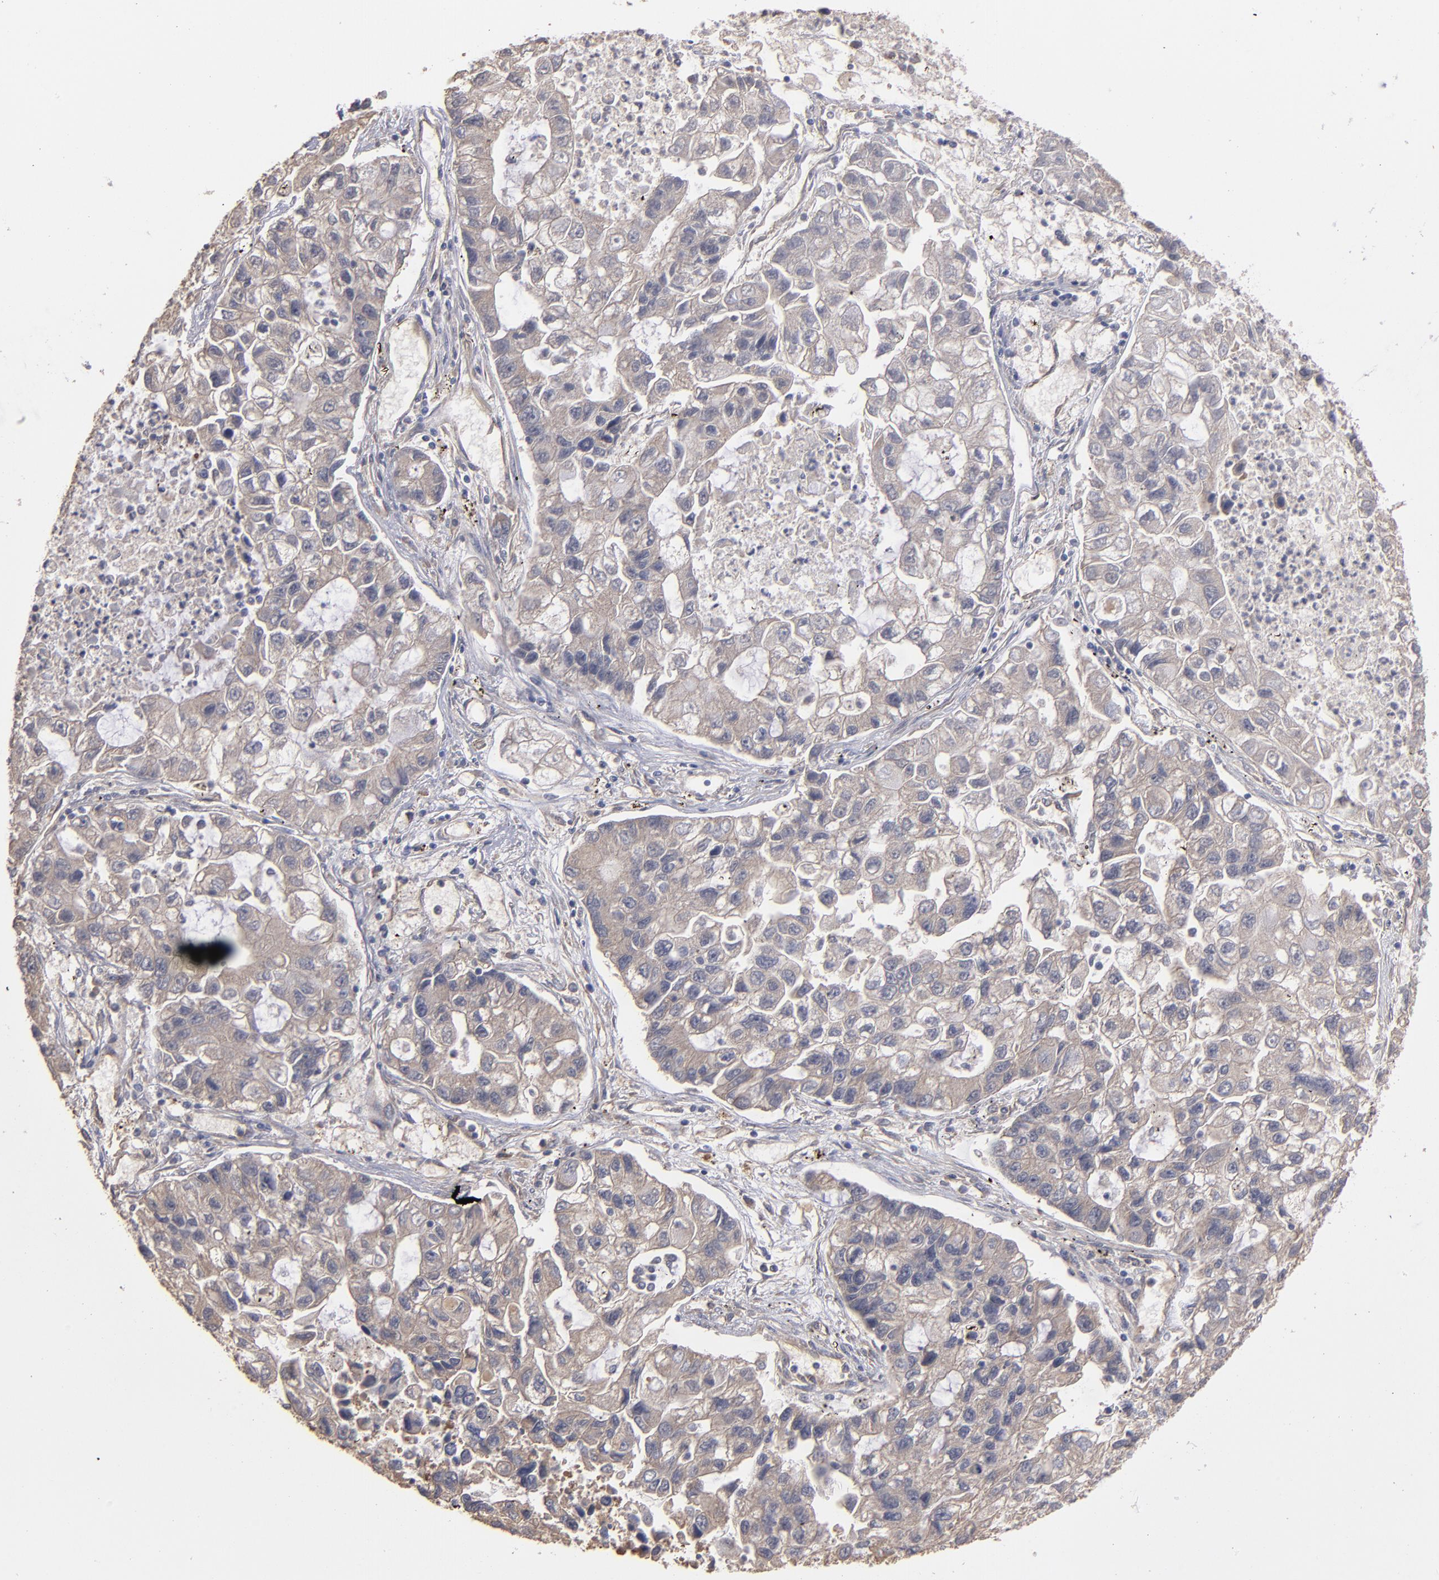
{"staining": {"intensity": "weak", "quantity": ">75%", "location": "cytoplasmic/membranous"}, "tissue": "lung cancer", "cell_type": "Tumor cells", "image_type": "cancer", "snomed": [{"axis": "morphology", "description": "Adenocarcinoma, NOS"}, {"axis": "topography", "description": "Lung"}], "caption": "Lung cancer (adenocarcinoma) tissue displays weak cytoplasmic/membranous expression in about >75% of tumor cells, visualized by immunohistochemistry.", "gene": "DMD", "patient": {"sex": "female", "age": 51}}